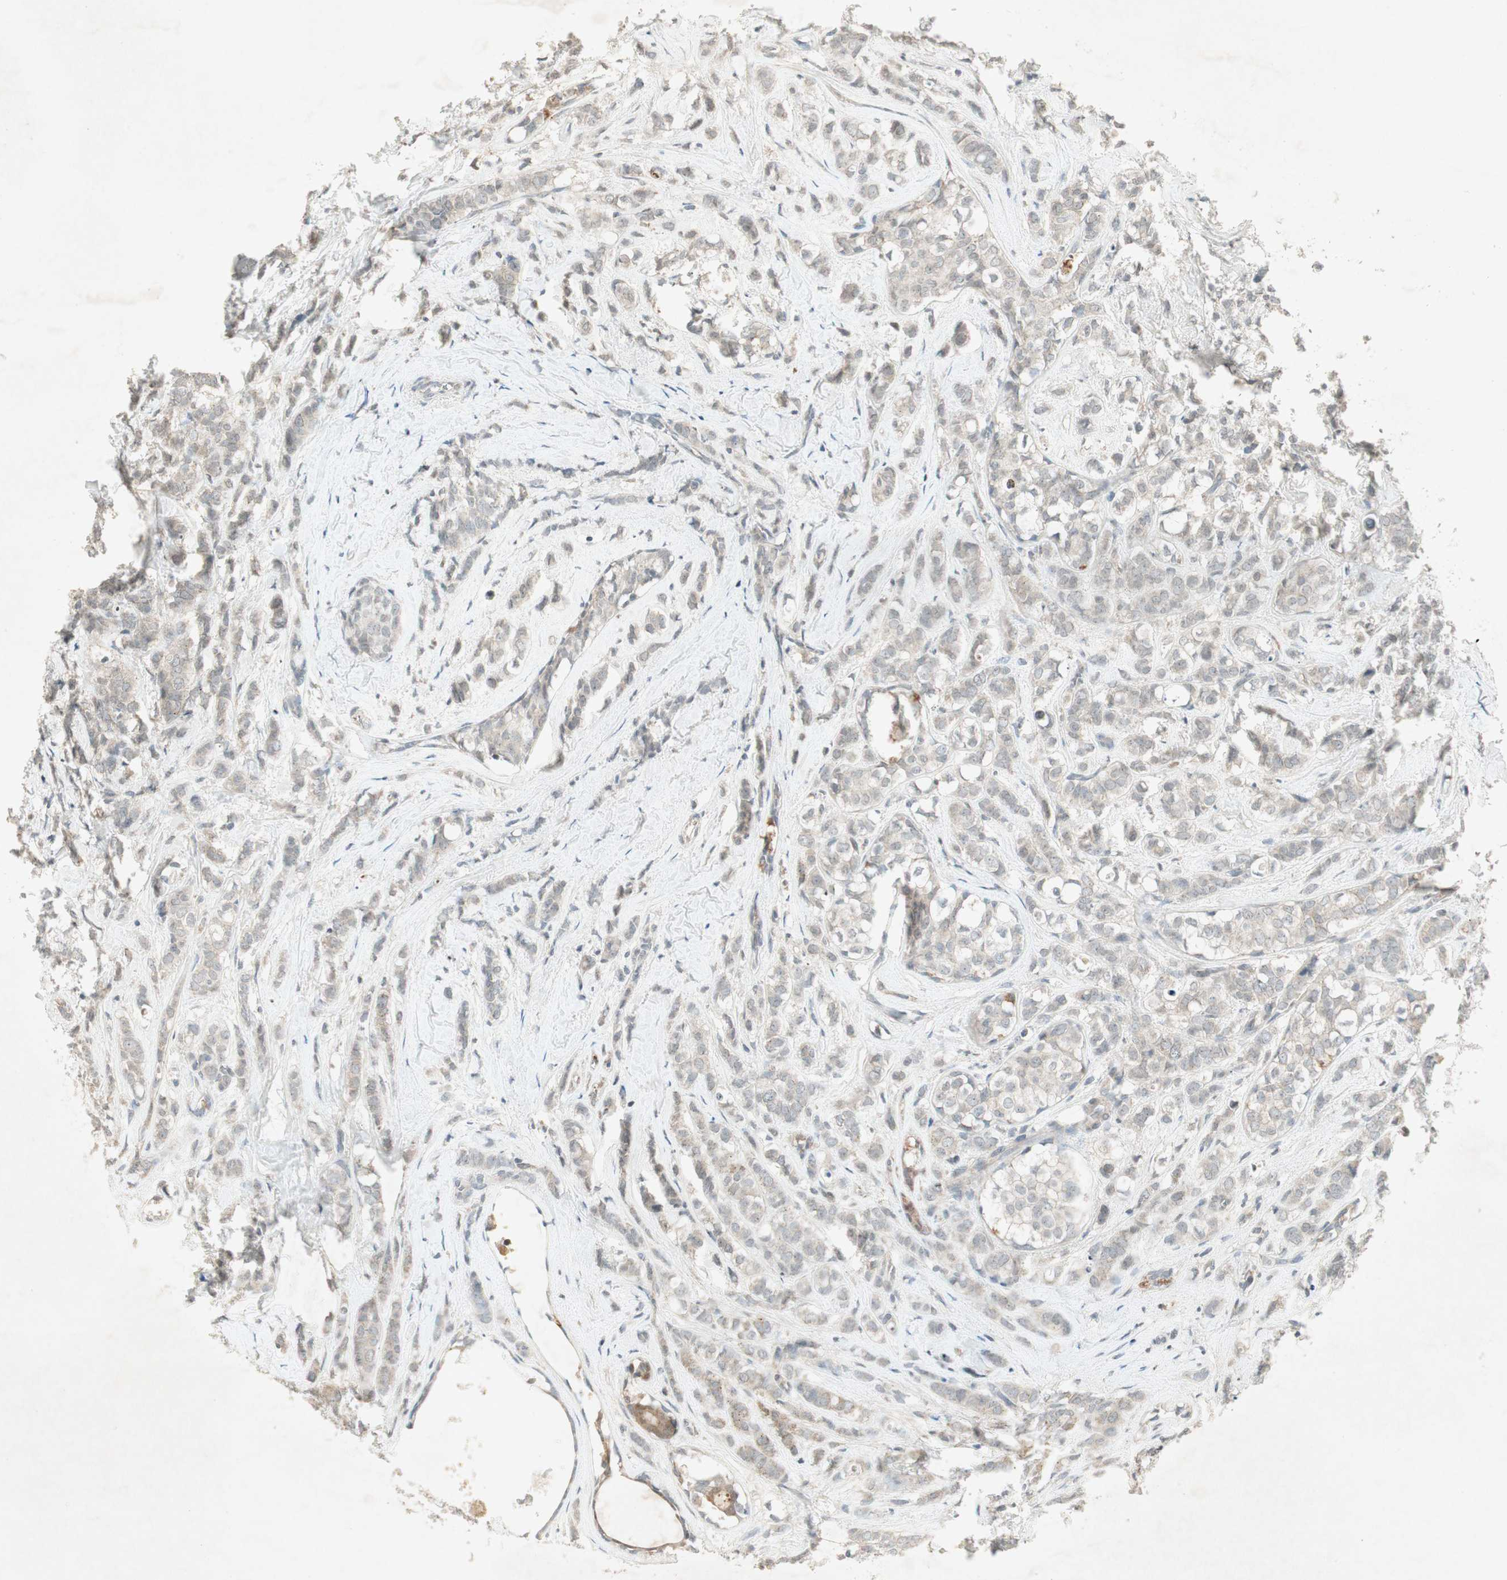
{"staining": {"intensity": "weak", "quantity": "25%-75%", "location": "cytoplasmic/membranous"}, "tissue": "breast cancer", "cell_type": "Tumor cells", "image_type": "cancer", "snomed": [{"axis": "morphology", "description": "Lobular carcinoma"}, {"axis": "topography", "description": "Breast"}], "caption": "Protein expression analysis of human breast cancer reveals weak cytoplasmic/membranous staining in about 25%-75% of tumor cells.", "gene": "USP2", "patient": {"sex": "female", "age": 60}}